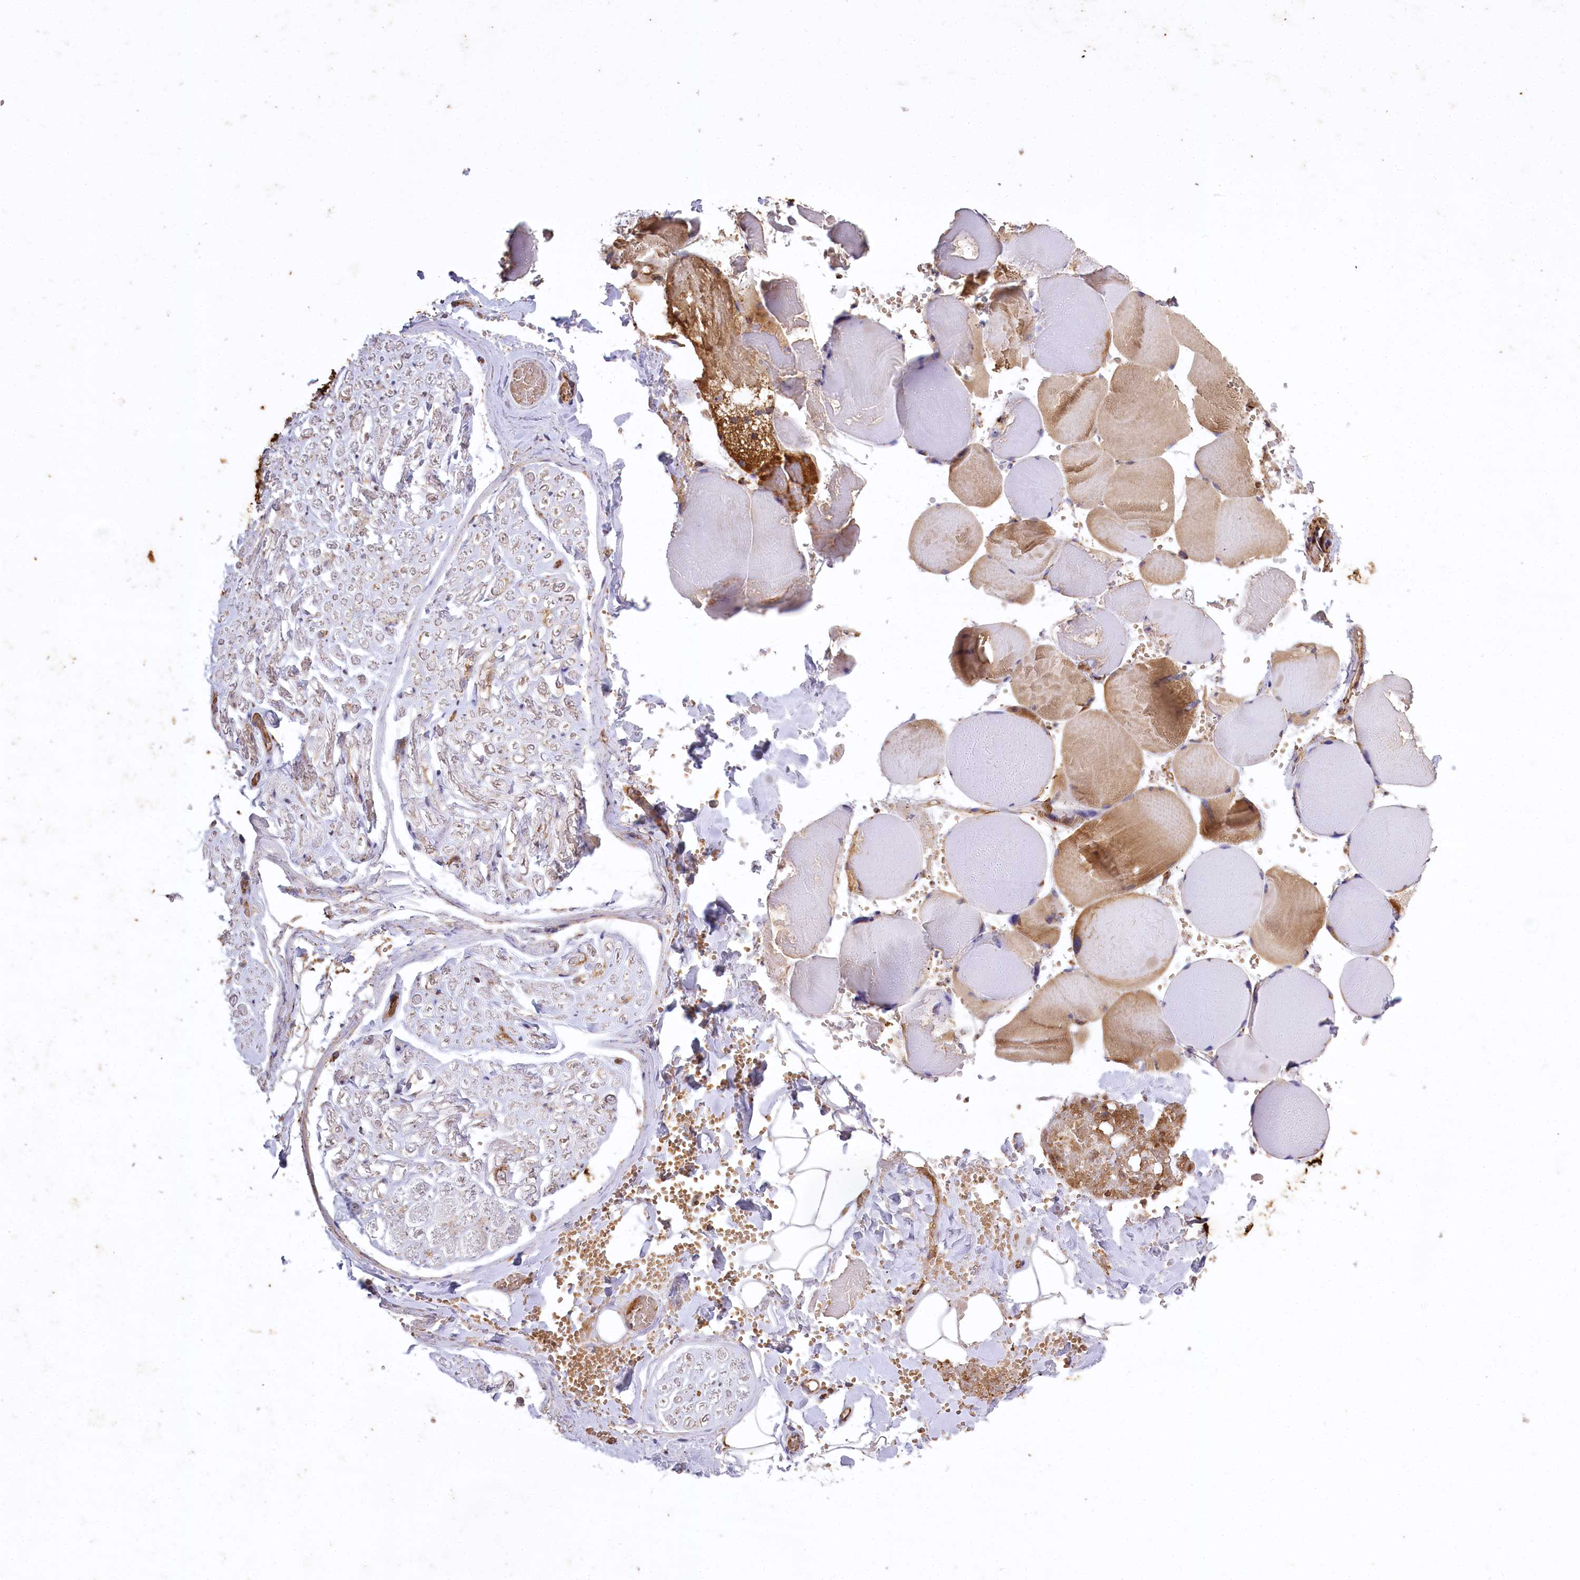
{"staining": {"intensity": "moderate", "quantity": "25%-75%", "location": "cytoplasmic/membranous"}, "tissue": "adipose tissue", "cell_type": "Adipocytes", "image_type": "normal", "snomed": [{"axis": "morphology", "description": "Normal tissue, NOS"}, {"axis": "topography", "description": "Skeletal muscle"}, {"axis": "topography", "description": "Peripheral nerve tissue"}], "caption": "Adipocytes display medium levels of moderate cytoplasmic/membranous staining in approximately 25%-75% of cells in normal human adipose tissue.", "gene": "CARD19", "patient": {"sex": "female", "age": 55}}